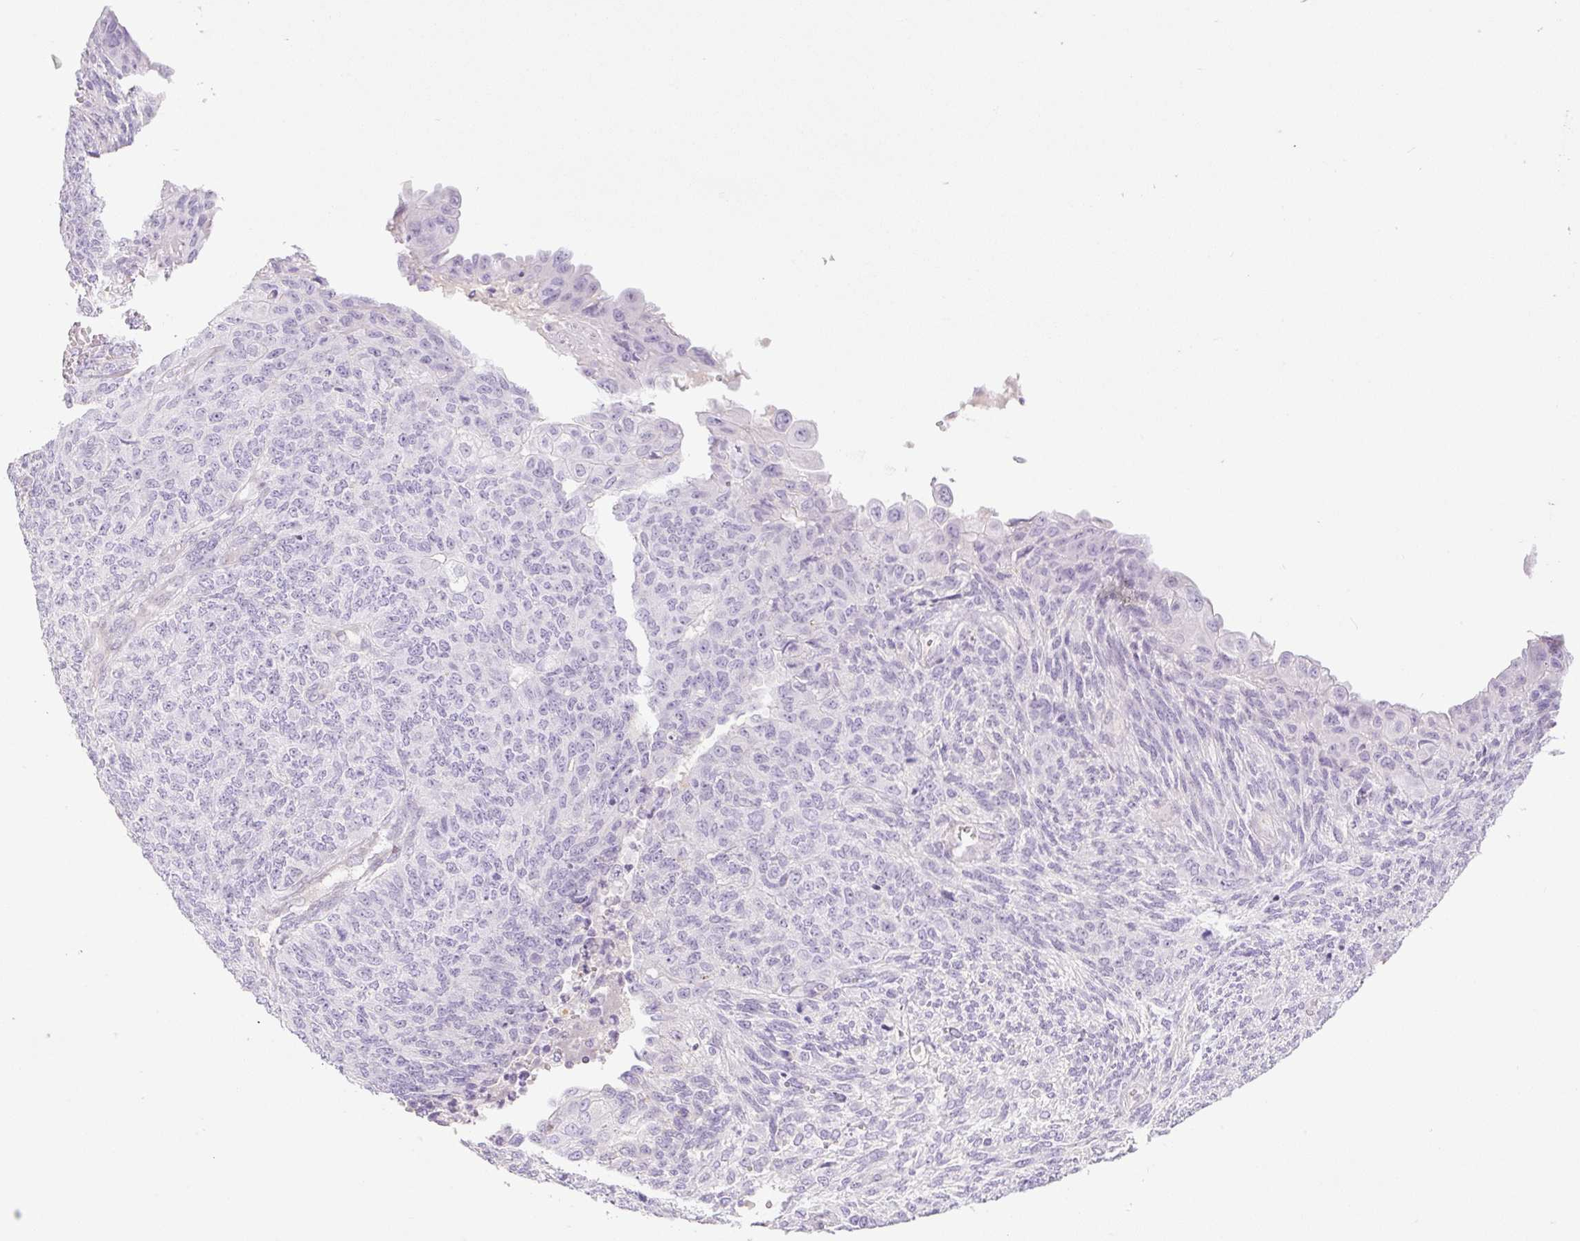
{"staining": {"intensity": "negative", "quantity": "none", "location": "none"}, "tissue": "endometrial cancer", "cell_type": "Tumor cells", "image_type": "cancer", "snomed": [{"axis": "morphology", "description": "Adenocarcinoma, NOS"}, {"axis": "topography", "description": "Endometrium"}], "caption": "Tumor cells are negative for brown protein staining in endometrial cancer.", "gene": "MIA2", "patient": {"sex": "female", "age": 32}}